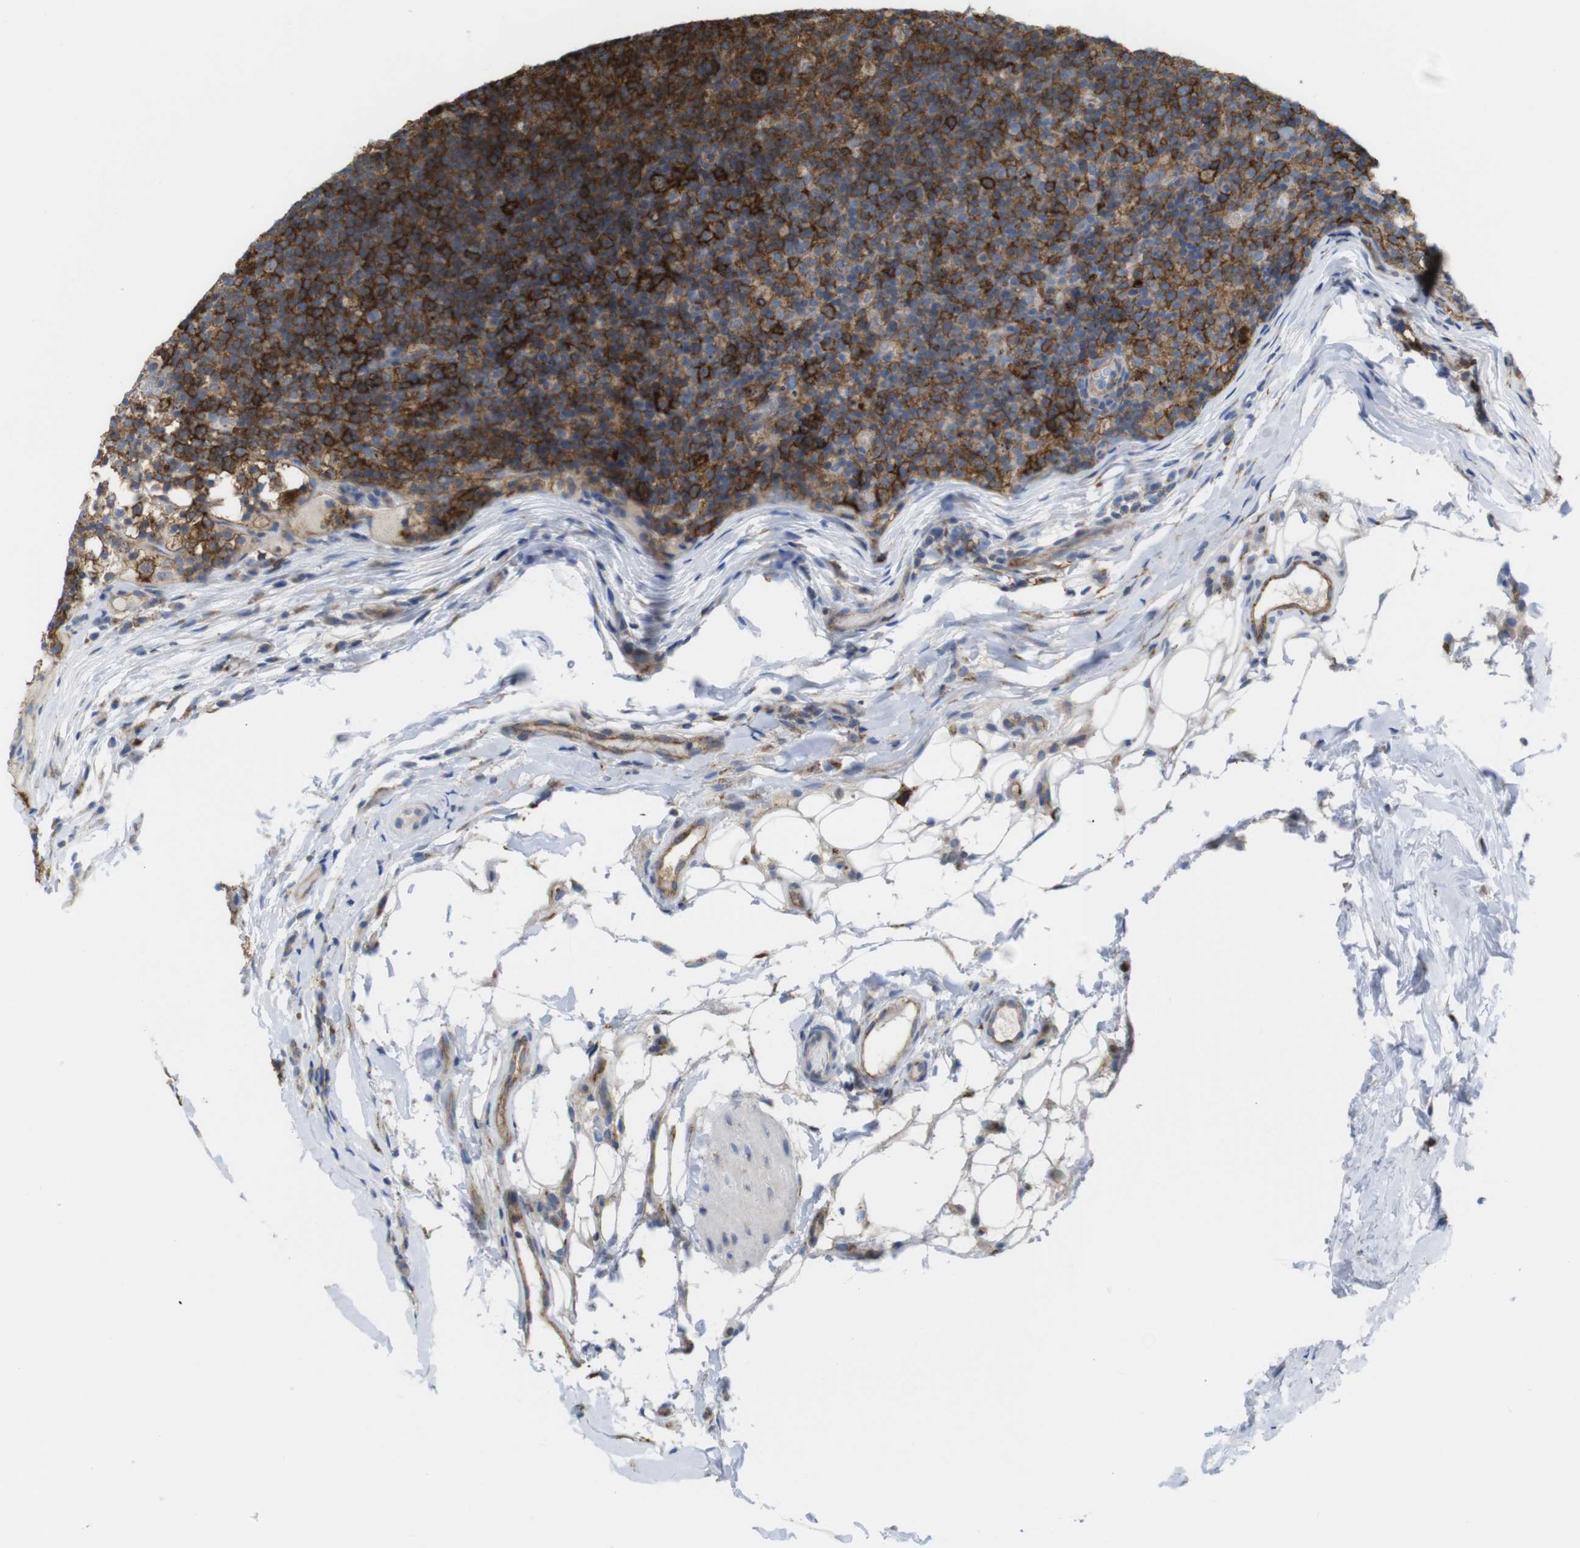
{"staining": {"intensity": "strong", "quantity": ">75%", "location": "cytoplasmic/membranous"}, "tissue": "lymph node", "cell_type": "Germinal center cells", "image_type": "normal", "snomed": [{"axis": "morphology", "description": "Normal tissue, NOS"}, {"axis": "morphology", "description": "Inflammation, NOS"}, {"axis": "topography", "description": "Lymph node"}], "caption": "Immunohistochemical staining of benign lymph node displays strong cytoplasmic/membranous protein staining in approximately >75% of germinal center cells. Nuclei are stained in blue.", "gene": "CCR6", "patient": {"sex": "male", "age": 55}}